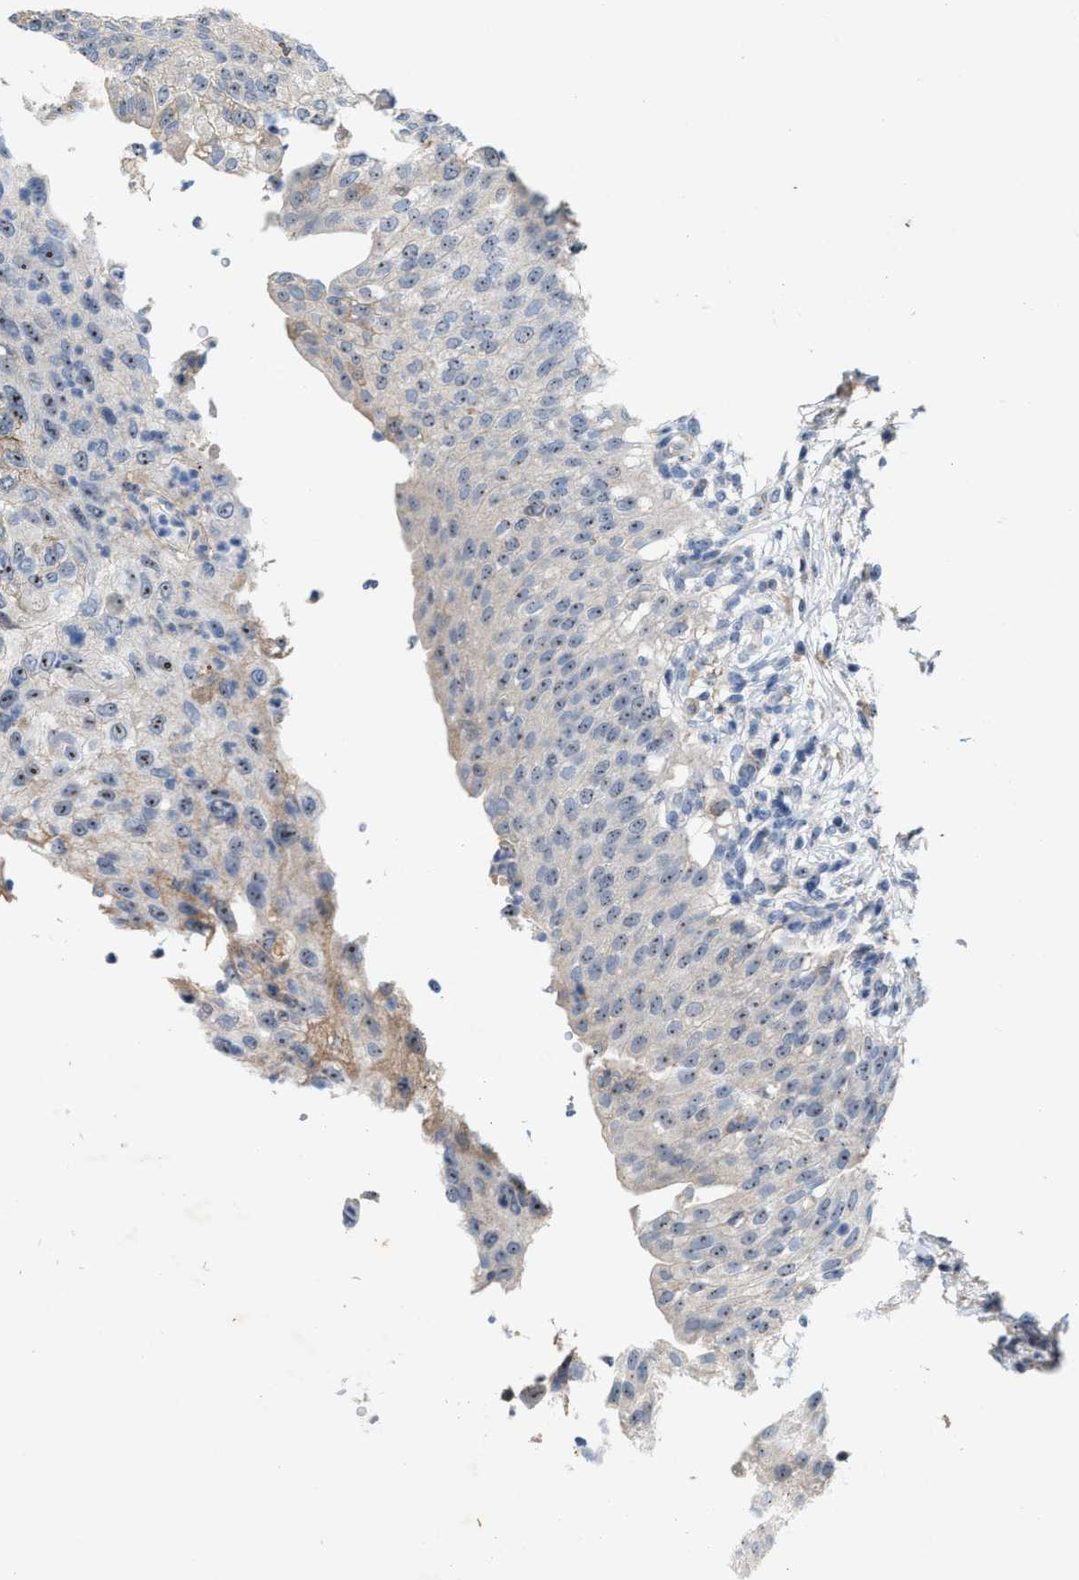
{"staining": {"intensity": "moderate", "quantity": "<25%", "location": "nuclear"}, "tissue": "urinary bladder", "cell_type": "Urothelial cells", "image_type": "normal", "snomed": [{"axis": "morphology", "description": "Normal tissue, NOS"}, {"axis": "topography", "description": "Urinary bladder"}], "caption": "Normal urinary bladder displays moderate nuclear expression in about <25% of urothelial cells, visualized by immunohistochemistry.", "gene": "ZNF783", "patient": {"sex": "female", "age": 60}}